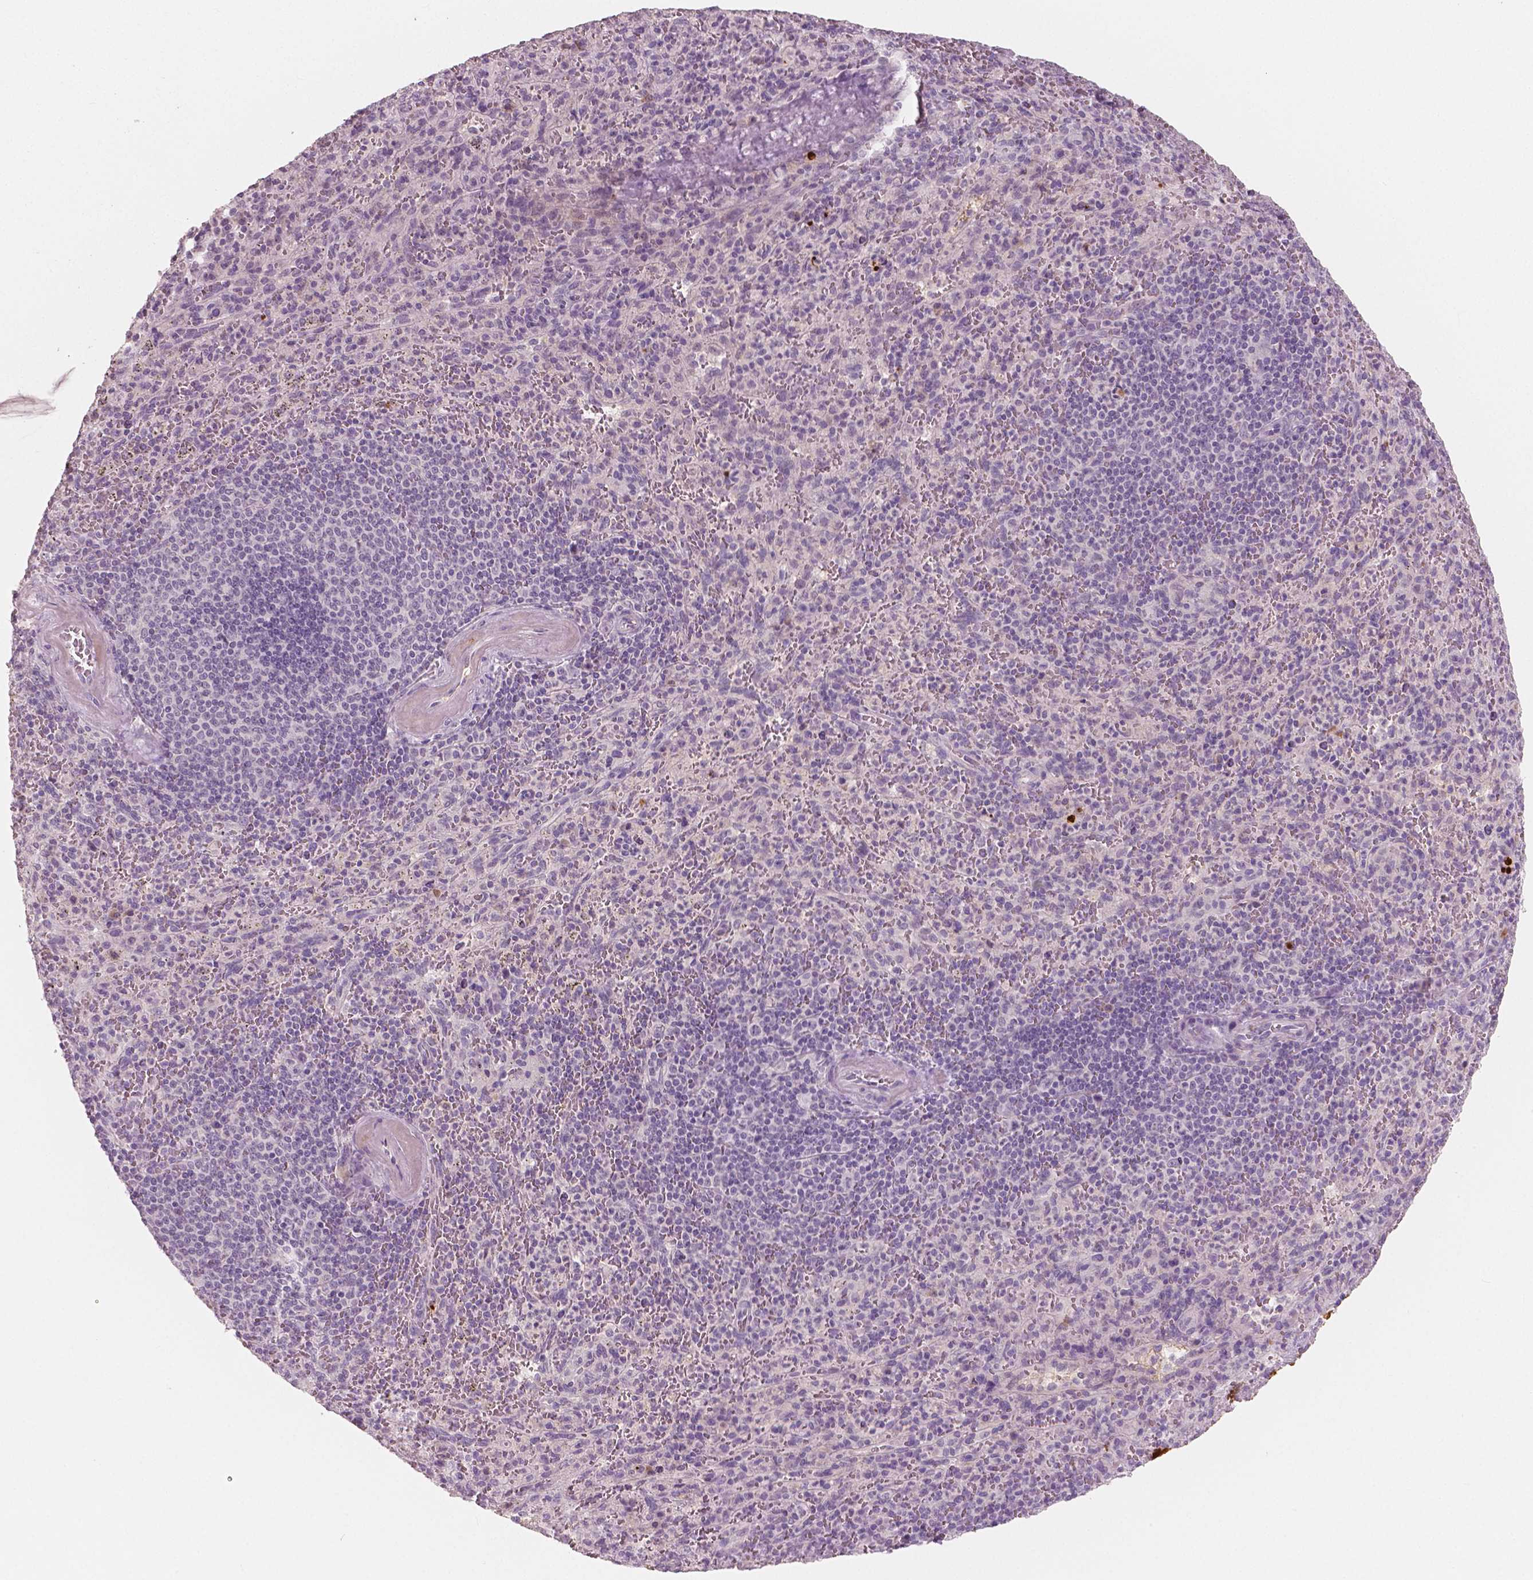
{"staining": {"intensity": "negative", "quantity": "none", "location": "none"}, "tissue": "spleen", "cell_type": "Cells in red pulp", "image_type": "normal", "snomed": [{"axis": "morphology", "description": "Normal tissue, NOS"}, {"axis": "topography", "description": "Spleen"}], "caption": "A histopathology image of spleen stained for a protein demonstrates no brown staining in cells in red pulp. Nuclei are stained in blue.", "gene": "APOA4", "patient": {"sex": "male", "age": 57}}